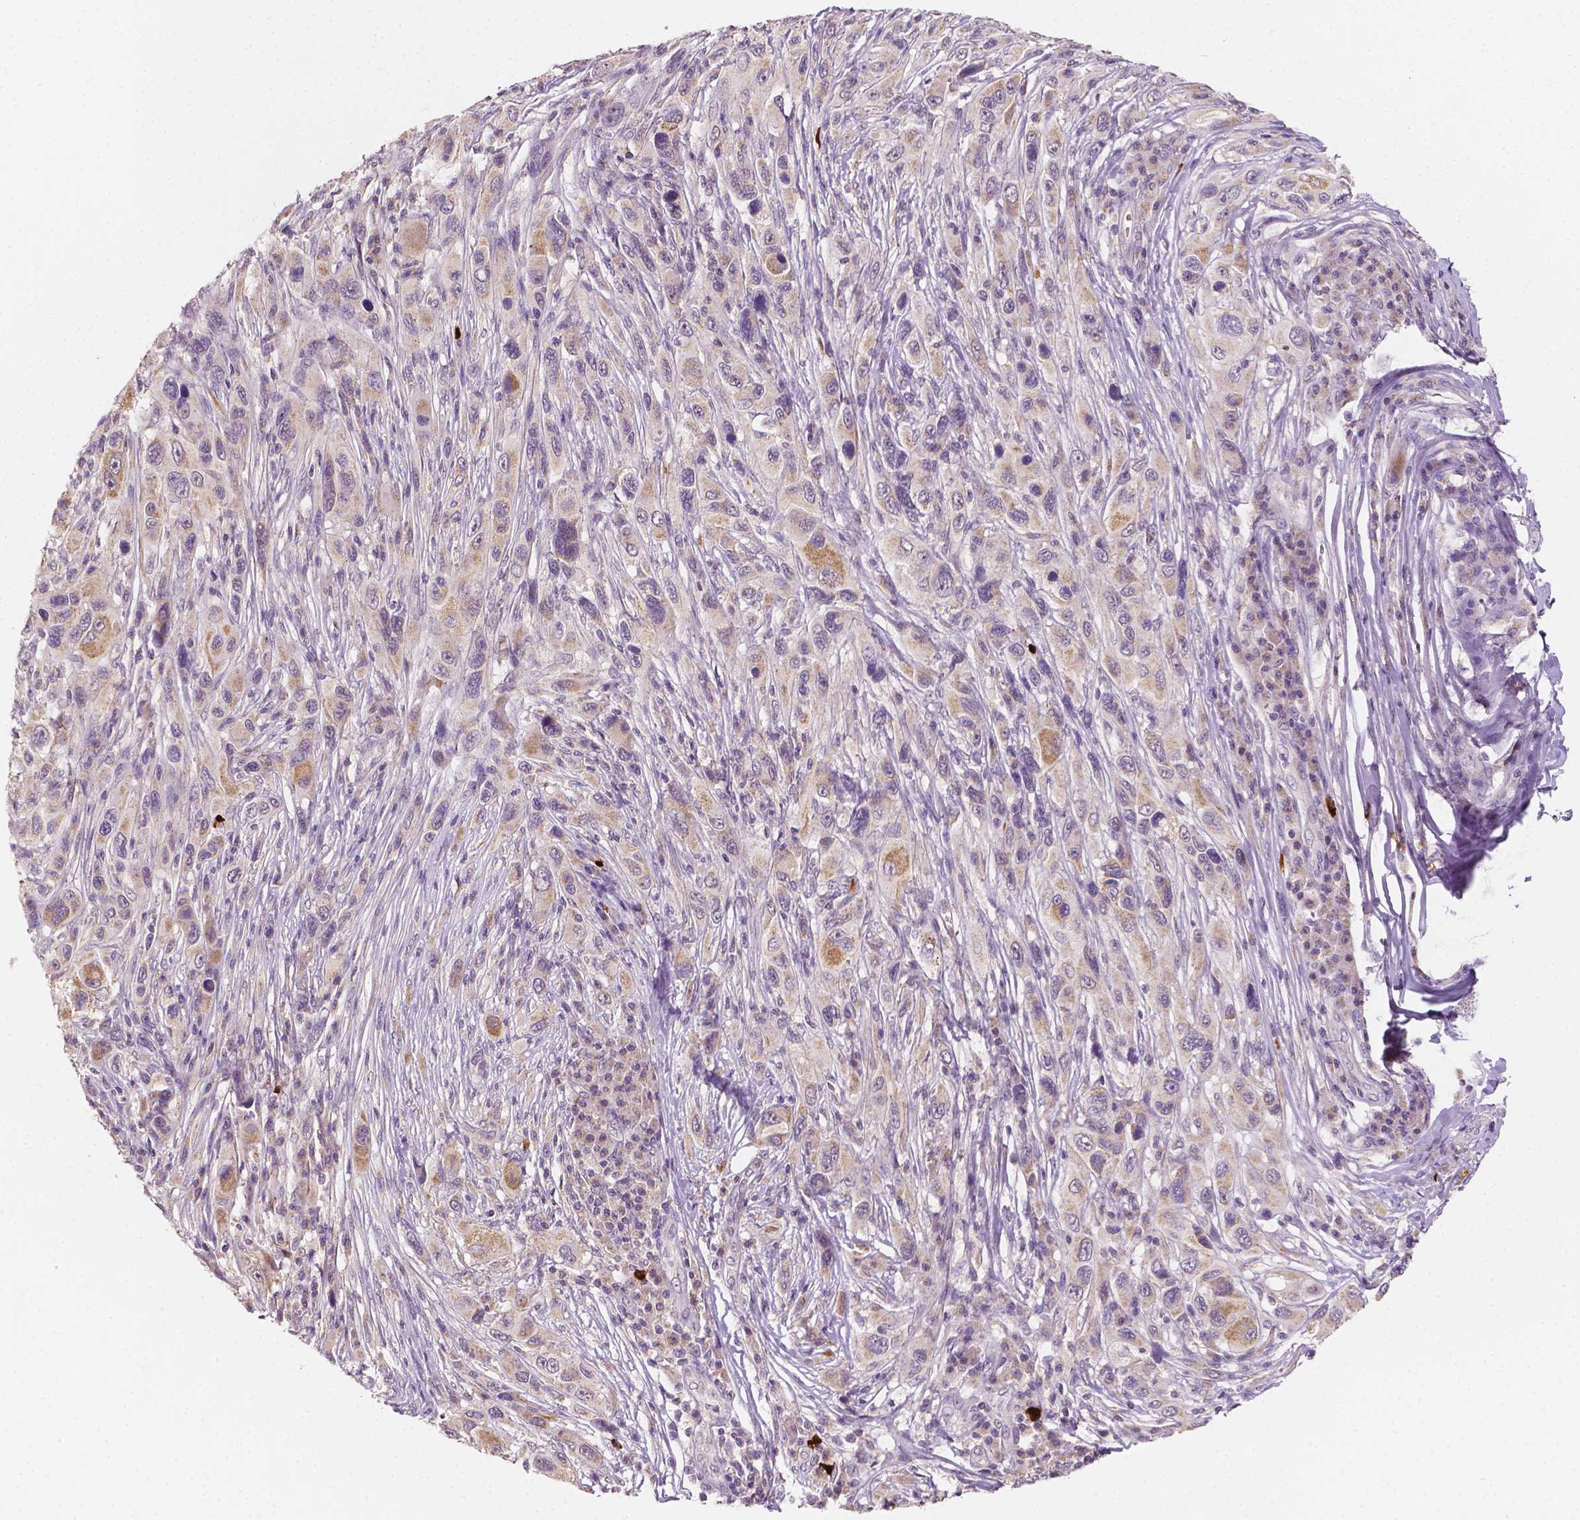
{"staining": {"intensity": "moderate", "quantity": "<25%", "location": "cytoplasmic/membranous"}, "tissue": "melanoma", "cell_type": "Tumor cells", "image_type": "cancer", "snomed": [{"axis": "morphology", "description": "Malignant melanoma, NOS"}, {"axis": "topography", "description": "Skin"}], "caption": "An immunohistochemistry image of neoplastic tissue is shown. Protein staining in brown highlights moderate cytoplasmic/membranous positivity in melanoma within tumor cells.", "gene": "SIRT2", "patient": {"sex": "male", "age": 53}}